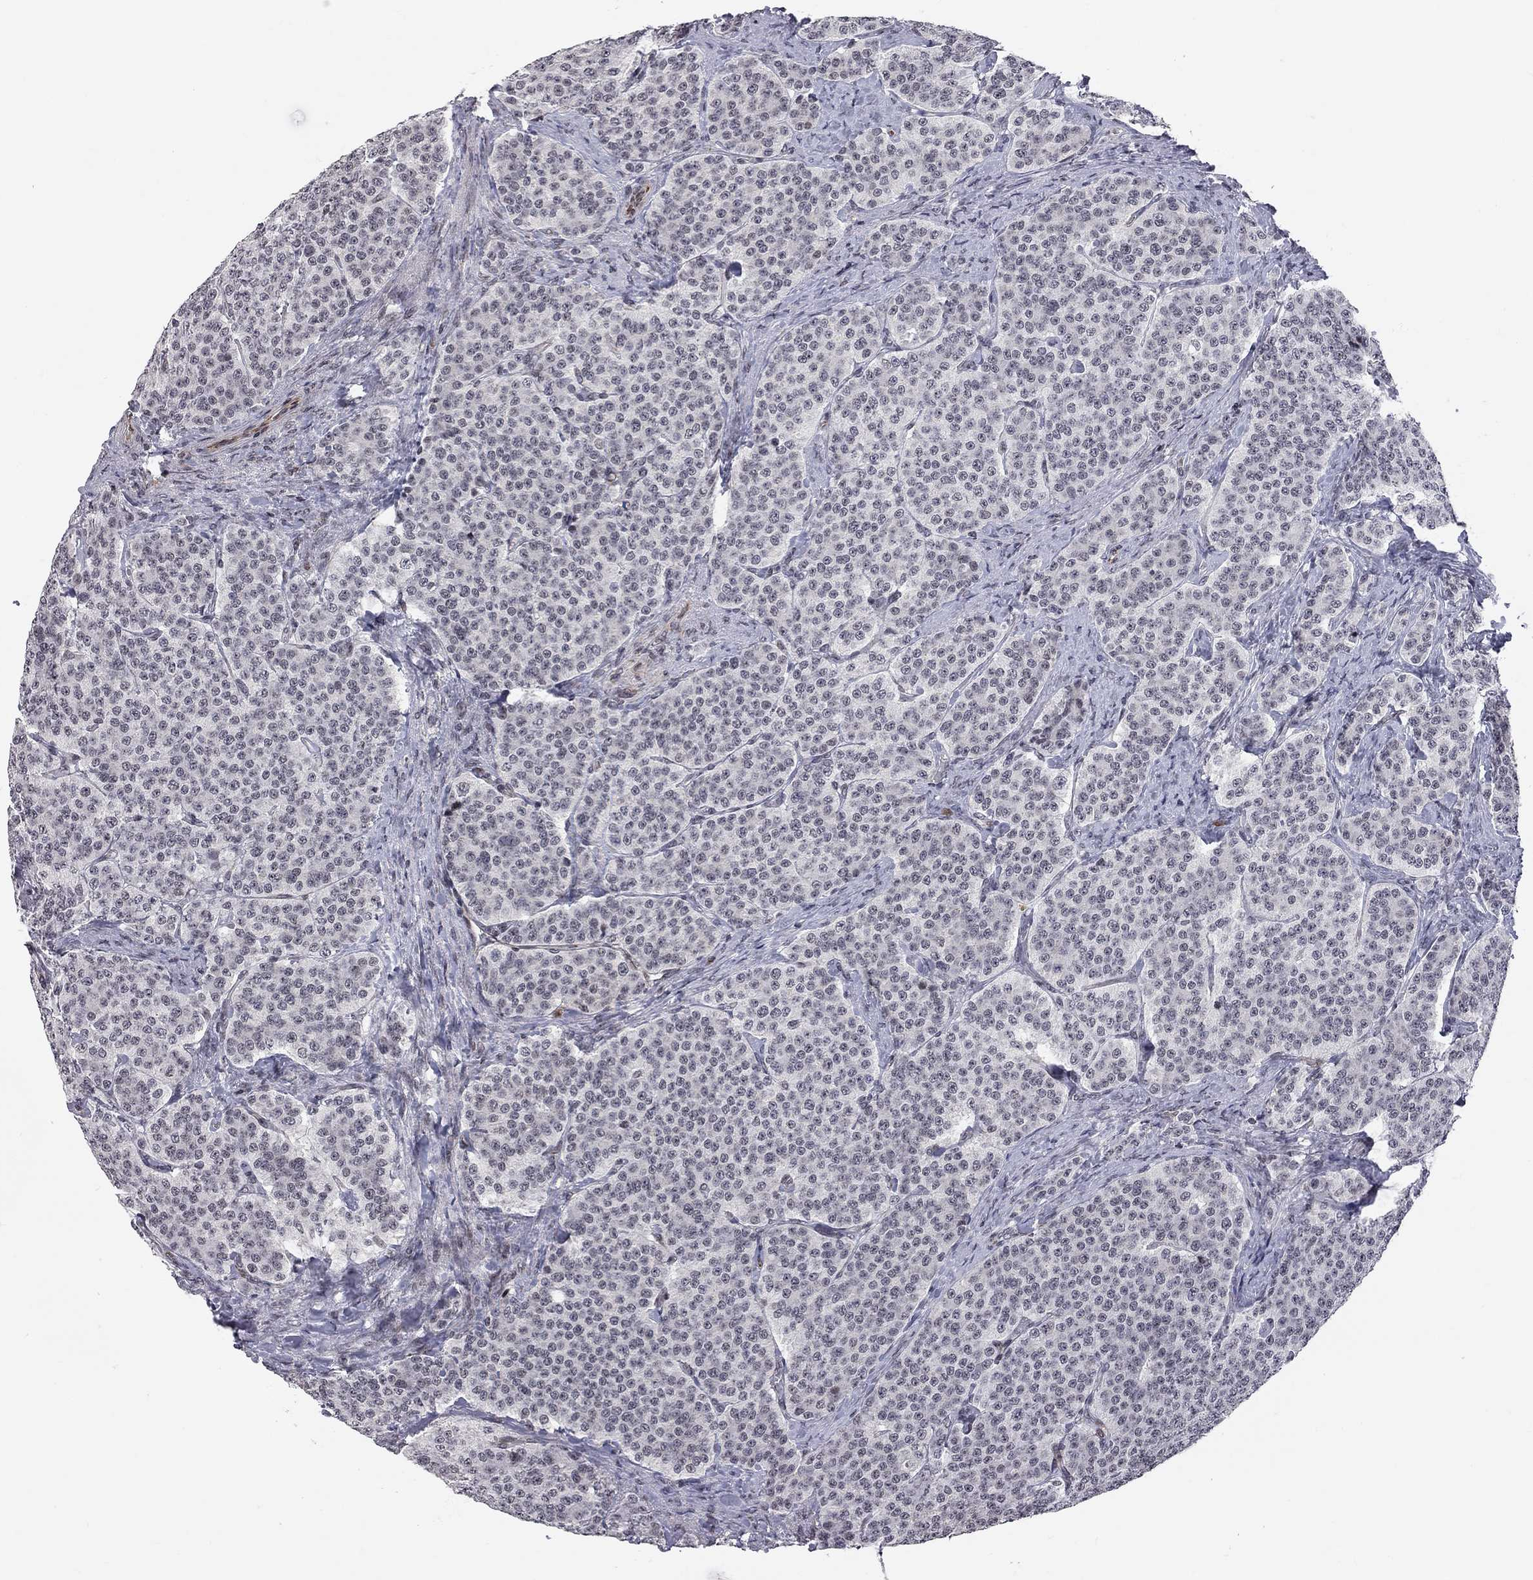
{"staining": {"intensity": "negative", "quantity": "none", "location": "none"}, "tissue": "carcinoid", "cell_type": "Tumor cells", "image_type": "cancer", "snomed": [{"axis": "morphology", "description": "Carcinoid, malignant, NOS"}, {"axis": "topography", "description": "Small intestine"}], "caption": "Human carcinoid stained for a protein using immunohistochemistry displays no expression in tumor cells.", "gene": "MTNR1B", "patient": {"sex": "female", "age": 58}}